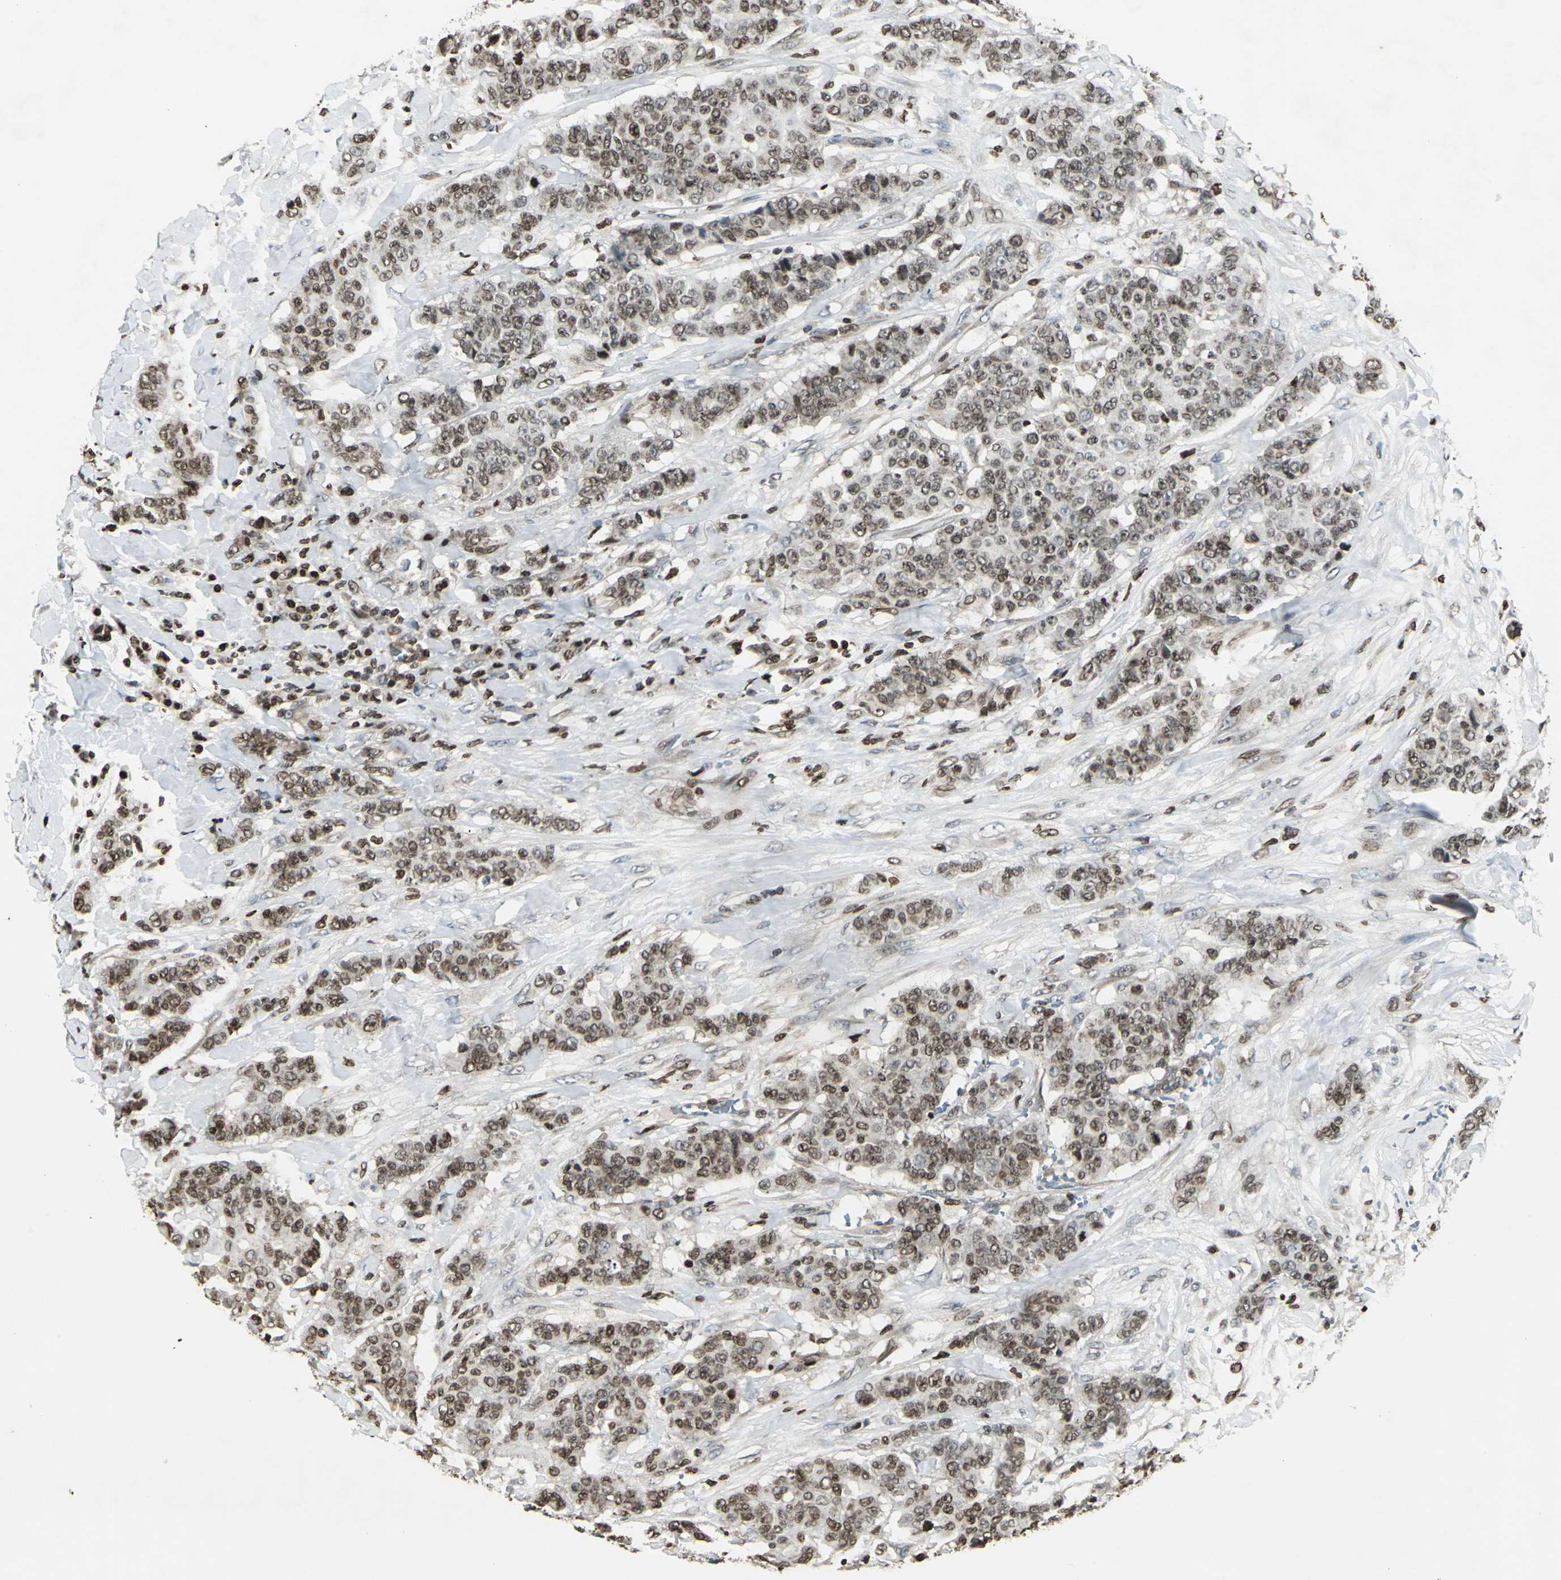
{"staining": {"intensity": "moderate", "quantity": ">75%", "location": "cytoplasmic/membranous,nuclear"}, "tissue": "breast cancer", "cell_type": "Tumor cells", "image_type": "cancer", "snomed": [{"axis": "morphology", "description": "Duct carcinoma"}, {"axis": "topography", "description": "Breast"}], "caption": "High-power microscopy captured an immunohistochemistry (IHC) micrograph of breast cancer (intraductal carcinoma), revealing moderate cytoplasmic/membranous and nuclear staining in approximately >75% of tumor cells. The protein of interest is stained brown, and the nuclei are stained in blue (DAB IHC with brightfield microscopy, high magnification).", "gene": "AHR", "patient": {"sex": "female", "age": 40}}